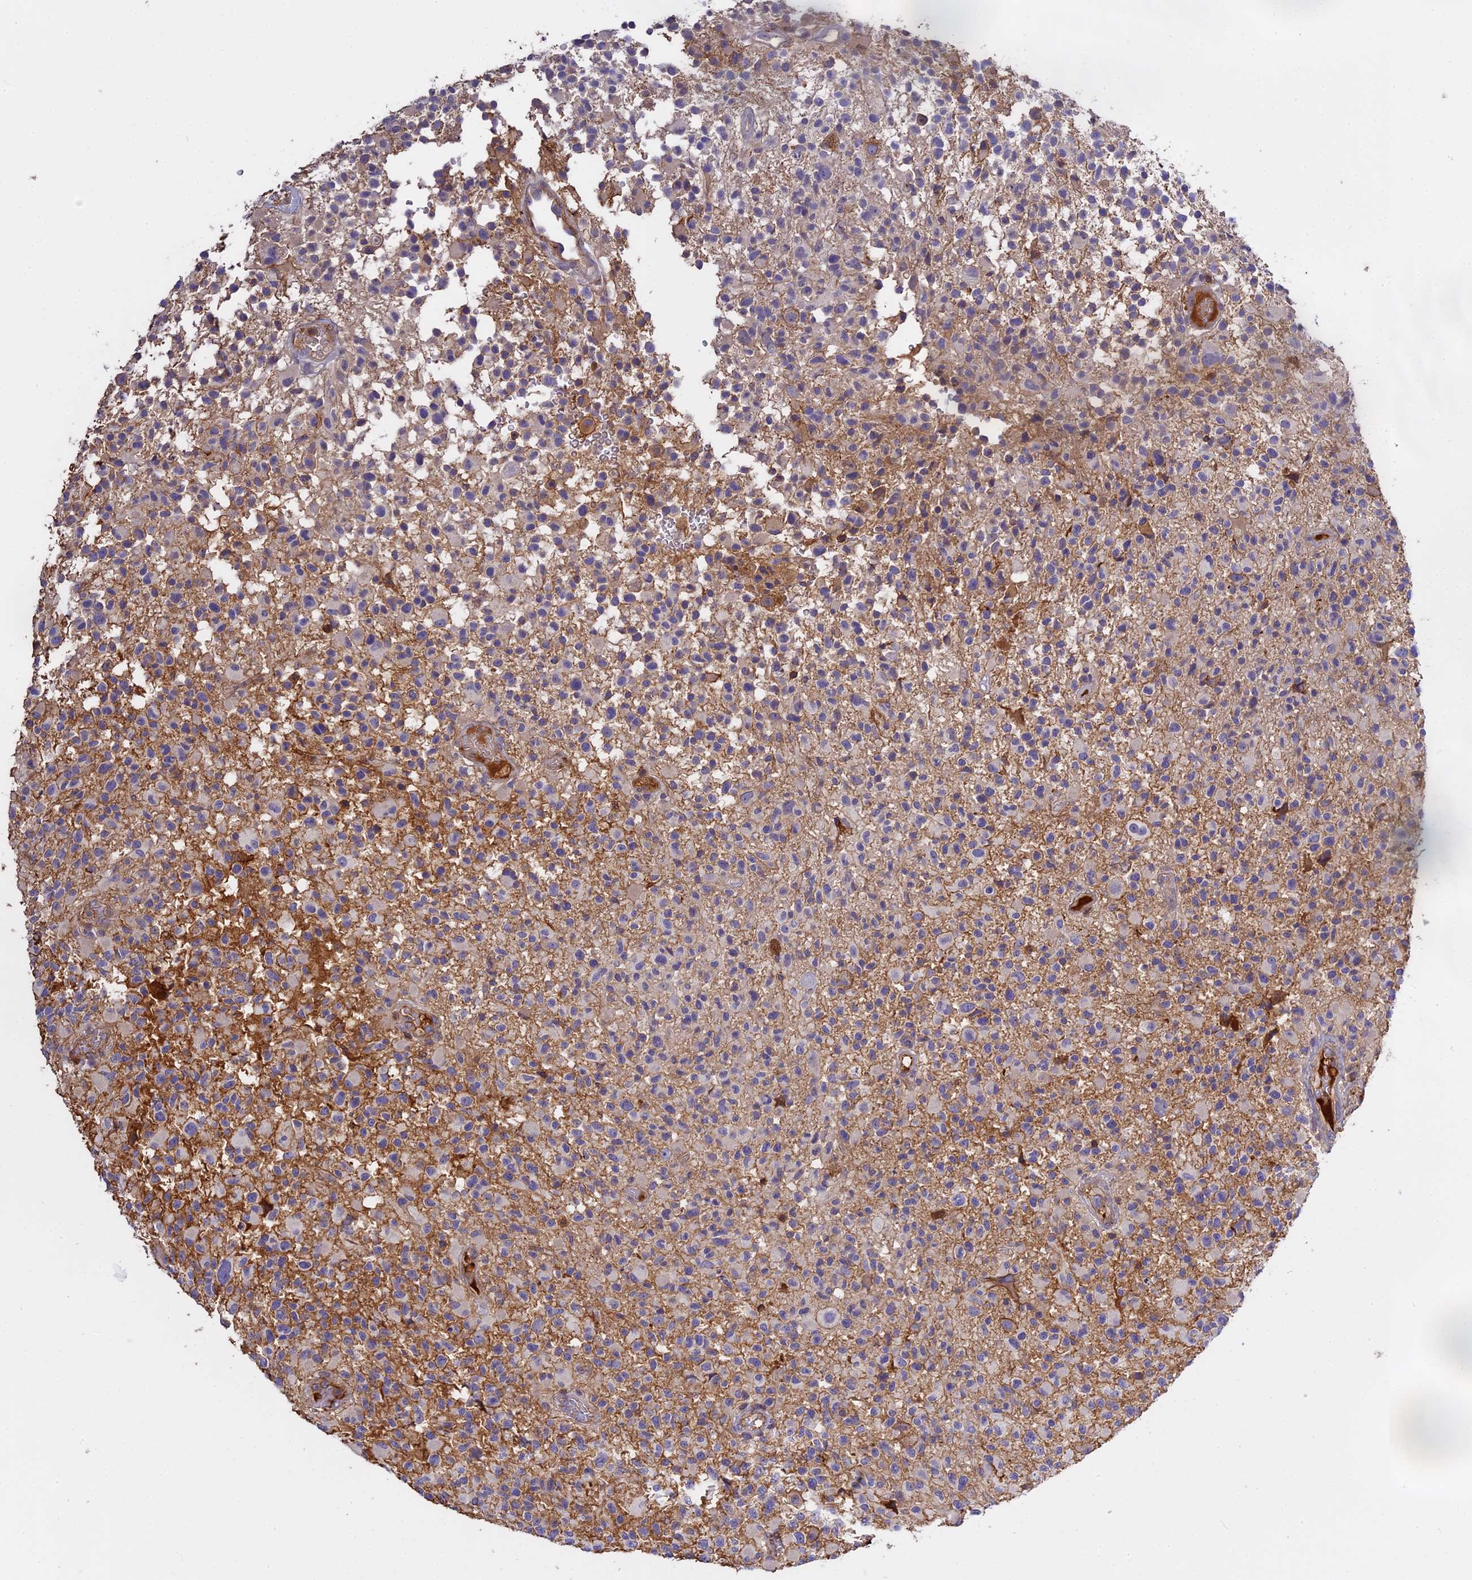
{"staining": {"intensity": "negative", "quantity": "none", "location": "none"}, "tissue": "glioma", "cell_type": "Tumor cells", "image_type": "cancer", "snomed": [{"axis": "morphology", "description": "Glioma, malignant, High grade"}, {"axis": "morphology", "description": "Glioblastoma, NOS"}, {"axis": "topography", "description": "Brain"}], "caption": "Immunohistochemistry image of malignant high-grade glioma stained for a protein (brown), which shows no expression in tumor cells.", "gene": "CFAP119", "patient": {"sex": "male", "age": 60}}